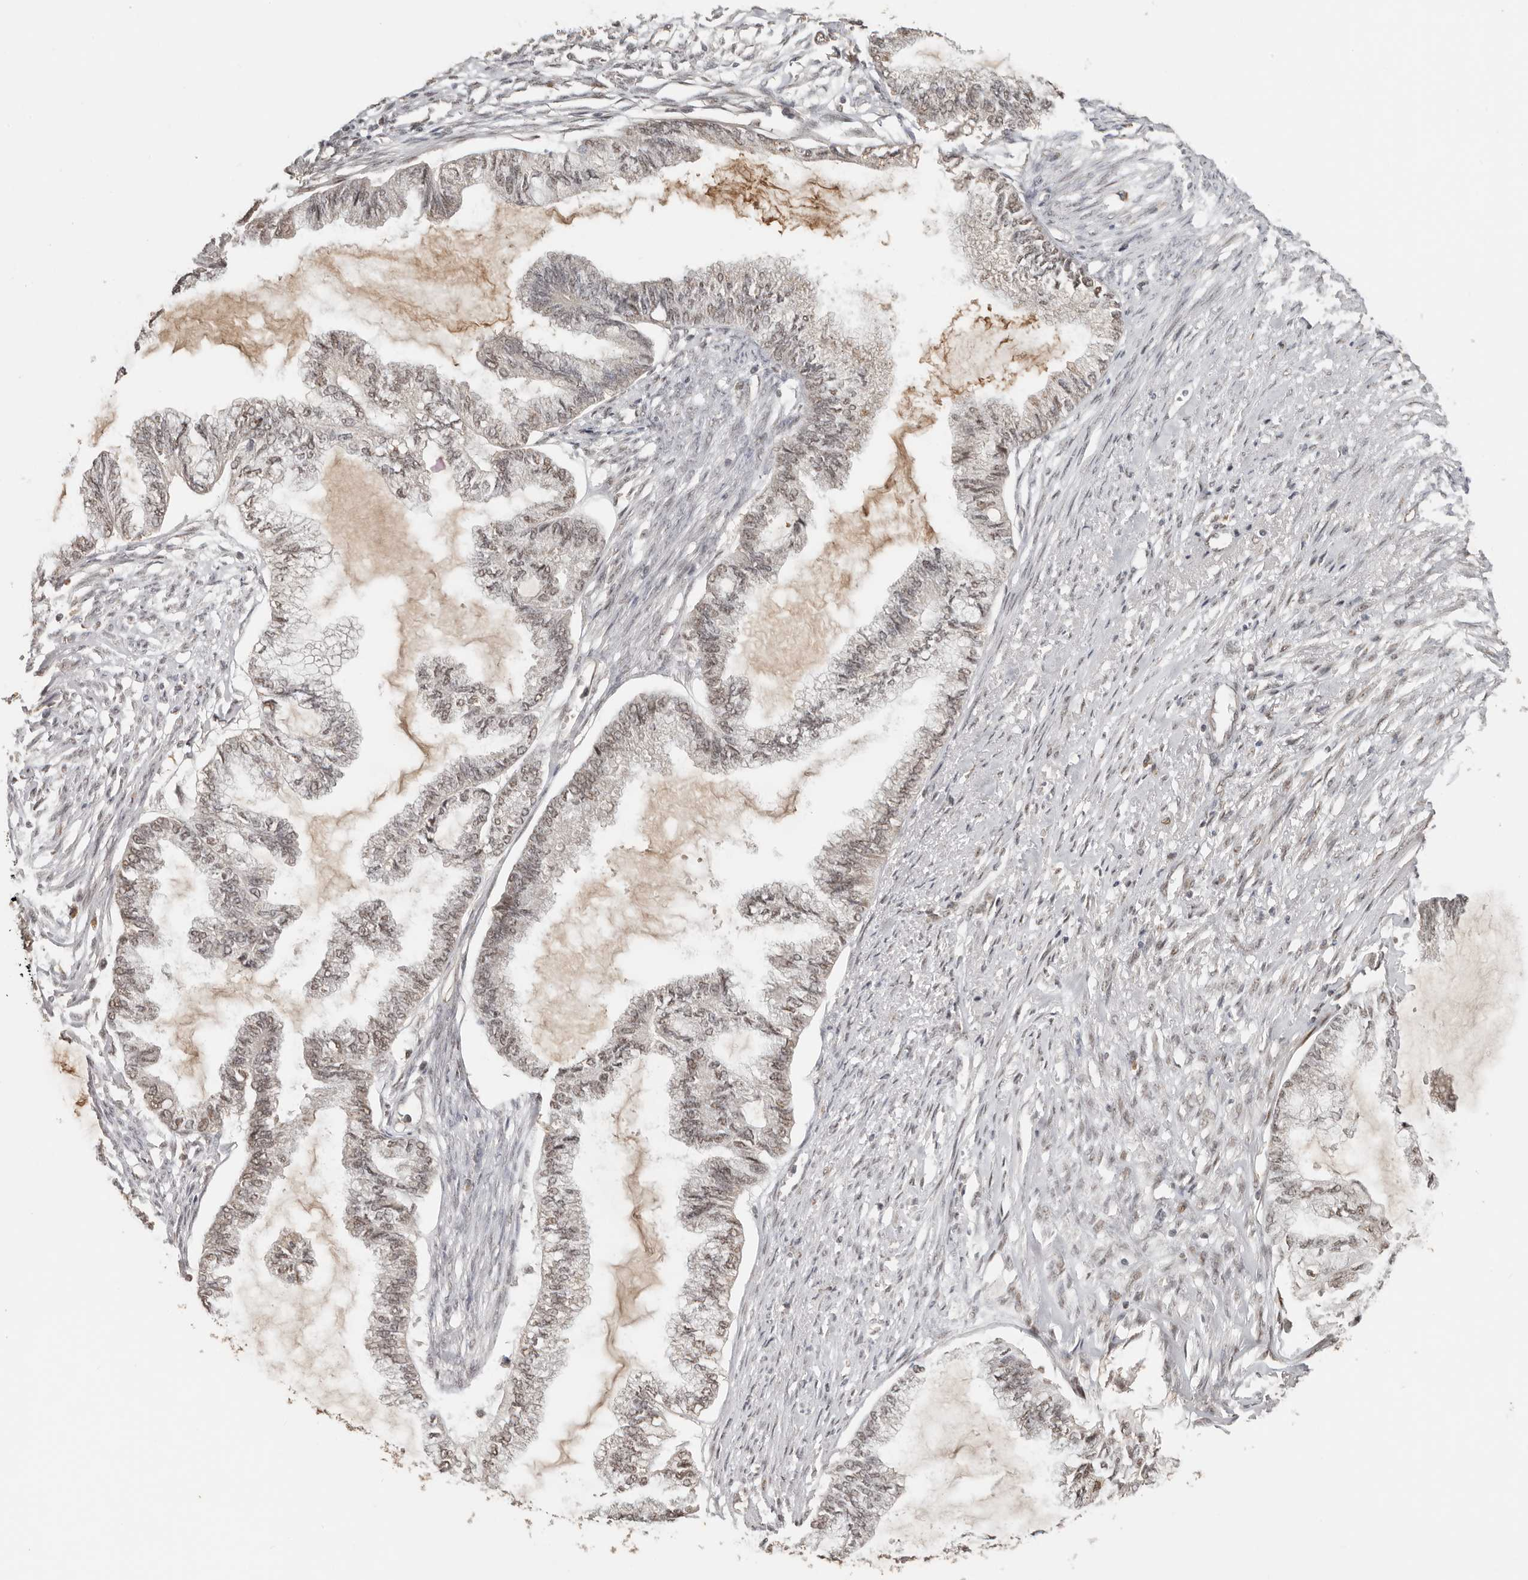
{"staining": {"intensity": "weak", "quantity": "<25%", "location": "cytoplasmic/membranous,nuclear"}, "tissue": "endometrial cancer", "cell_type": "Tumor cells", "image_type": "cancer", "snomed": [{"axis": "morphology", "description": "Adenocarcinoma, NOS"}, {"axis": "topography", "description": "Endometrium"}], "caption": "High magnification brightfield microscopy of endometrial adenocarcinoma stained with DAB (3,3'-diaminobenzidine) (brown) and counterstained with hematoxylin (blue): tumor cells show no significant expression.", "gene": "SEC14L1", "patient": {"sex": "female", "age": 86}}